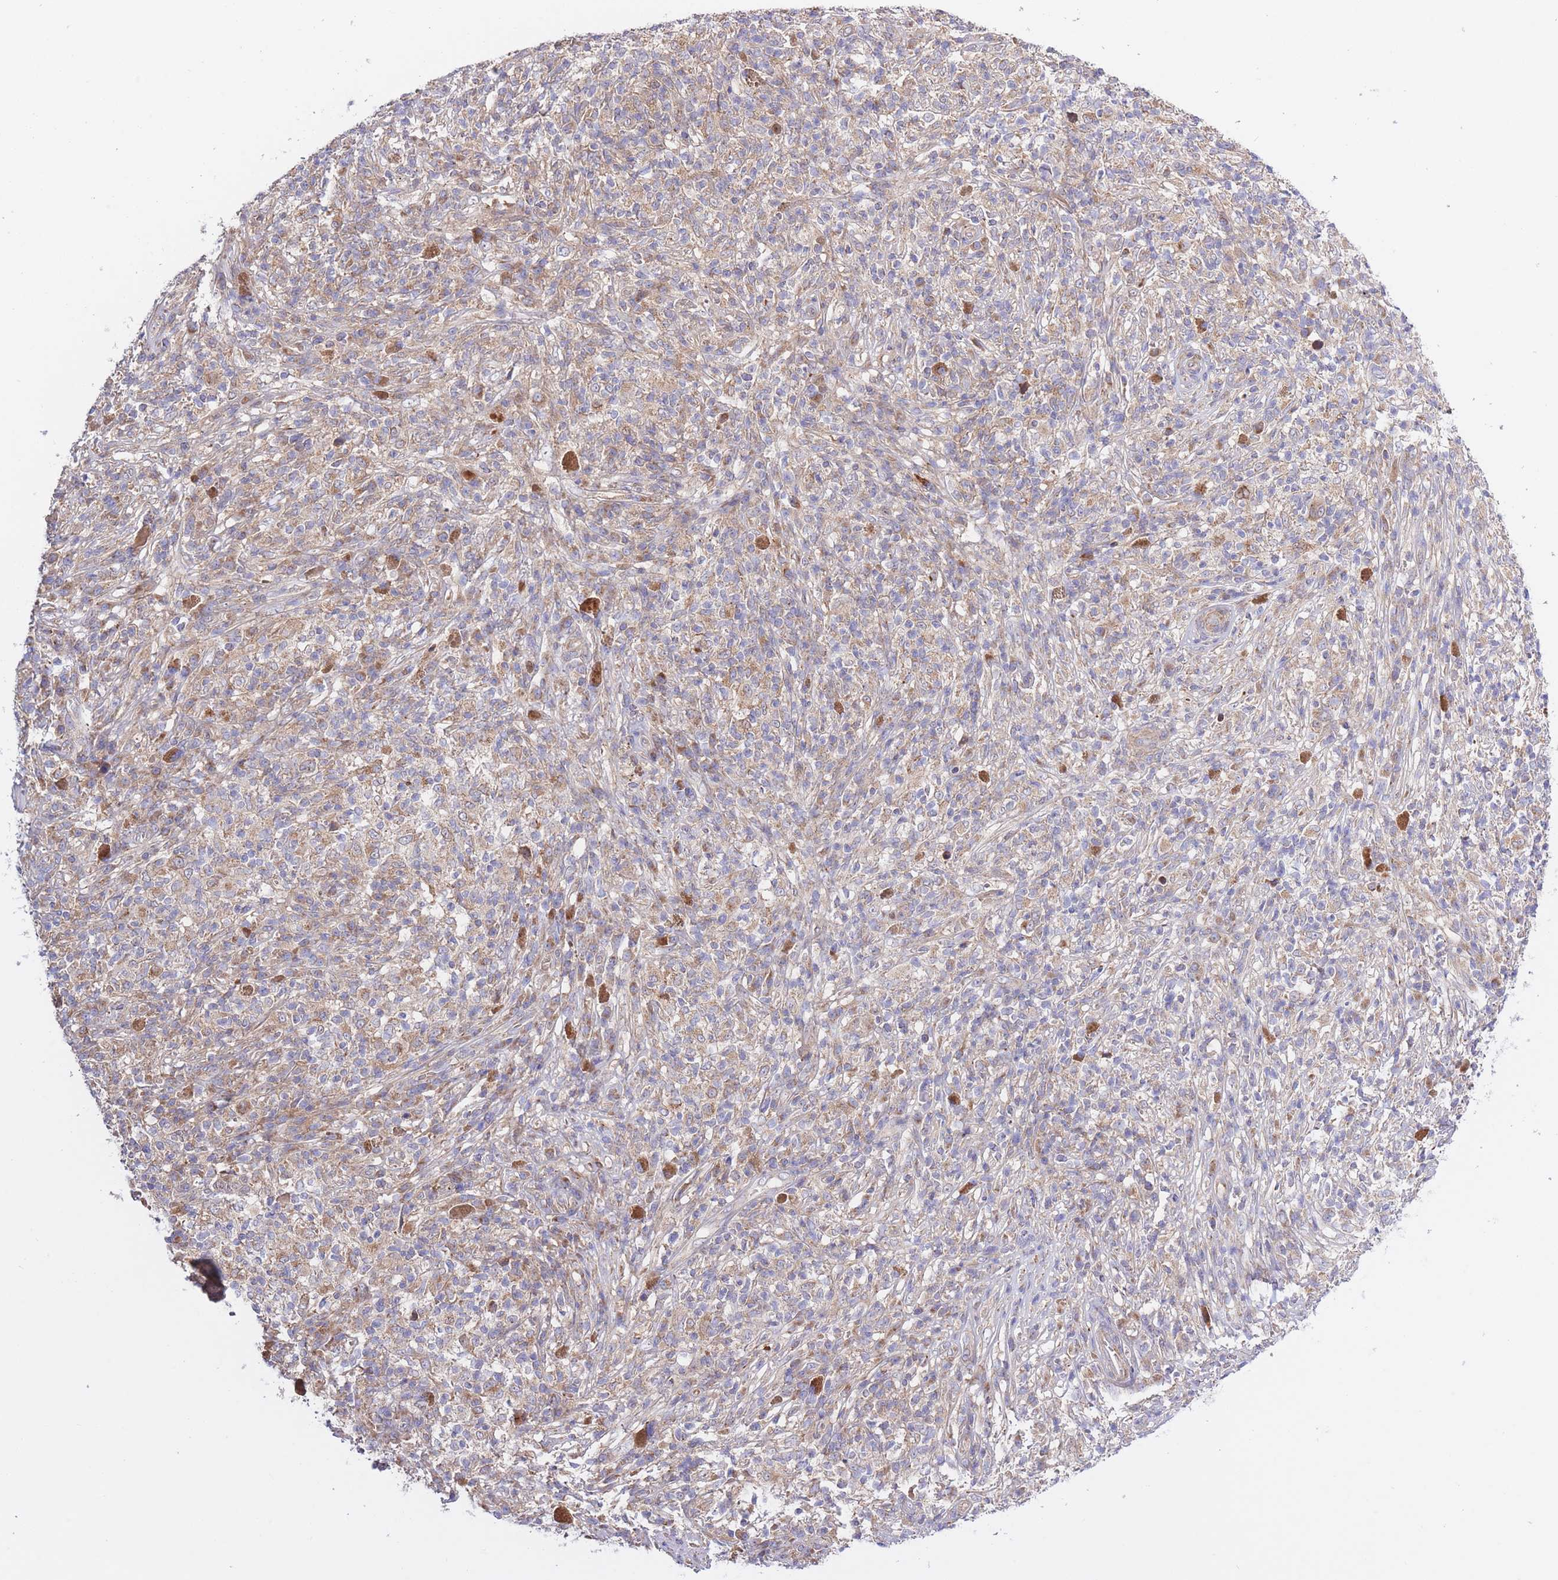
{"staining": {"intensity": "weak", "quantity": "25%-75%", "location": "cytoplasmic/membranous"}, "tissue": "melanoma", "cell_type": "Tumor cells", "image_type": "cancer", "snomed": [{"axis": "morphology", "description": "Malignant melanoma, NOS"}, {"axis": "topography", "description": "Skin"}], "caption": "Malignant melanoma tissue shows weak cytoplasmic/membranous staining in about 25%-75% of tumor cells, visualized by immunohistochemistry. The staining was performed using DAB to visualize the protein expression in brown, while the nuclei were stained in blue with hematoxylin (Magnification: 20x).", "gene": "ATP13A2", "patient": {"sex": "male", "age": 66}}